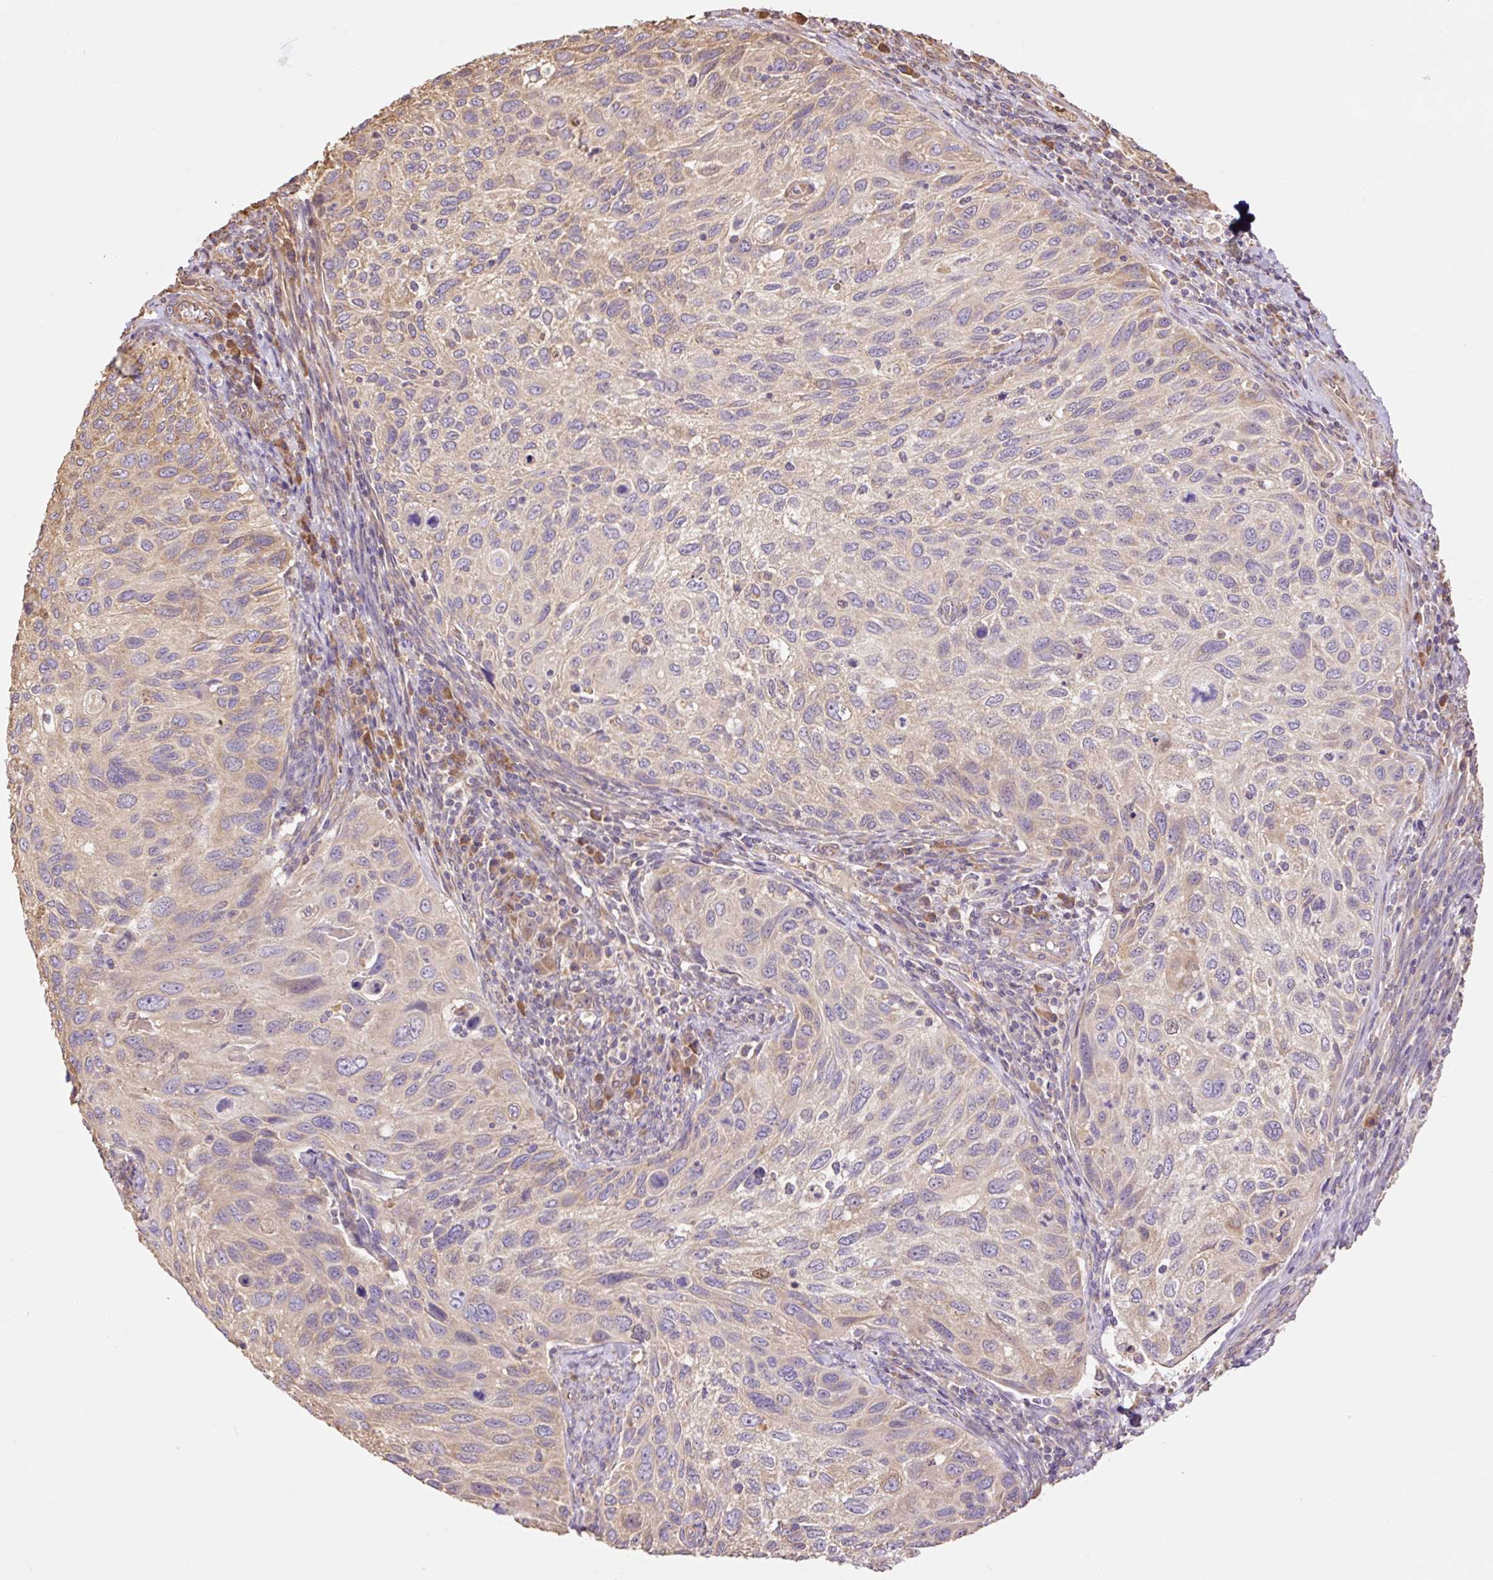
{"staining": {"intensity": "weak", "quantity": "25%-75%", "location": "cytoplasmic/membranous"}, "tissue": "cervical cancer", "cell_type": "Tumor cells", "image_type": "cancer", "snomed": [{"axis": "morphology", "description": "Squamous cell carcinoma, NOS"}, {"axis": "topography", "description": "Cervix"}], "caption": "Tumor cells display weak cytoplasmic/membranous positivity in about 25%-75% of cells in cervical cancer. The protein of interest is stained brown, and the nuclei are stained in blue (DAB (3,3'-diaminobenzidine) IHC with brightfield microscopy, high magnification).", "gene": "DESI1", "patient": {"sex": "female", "age": 70}}